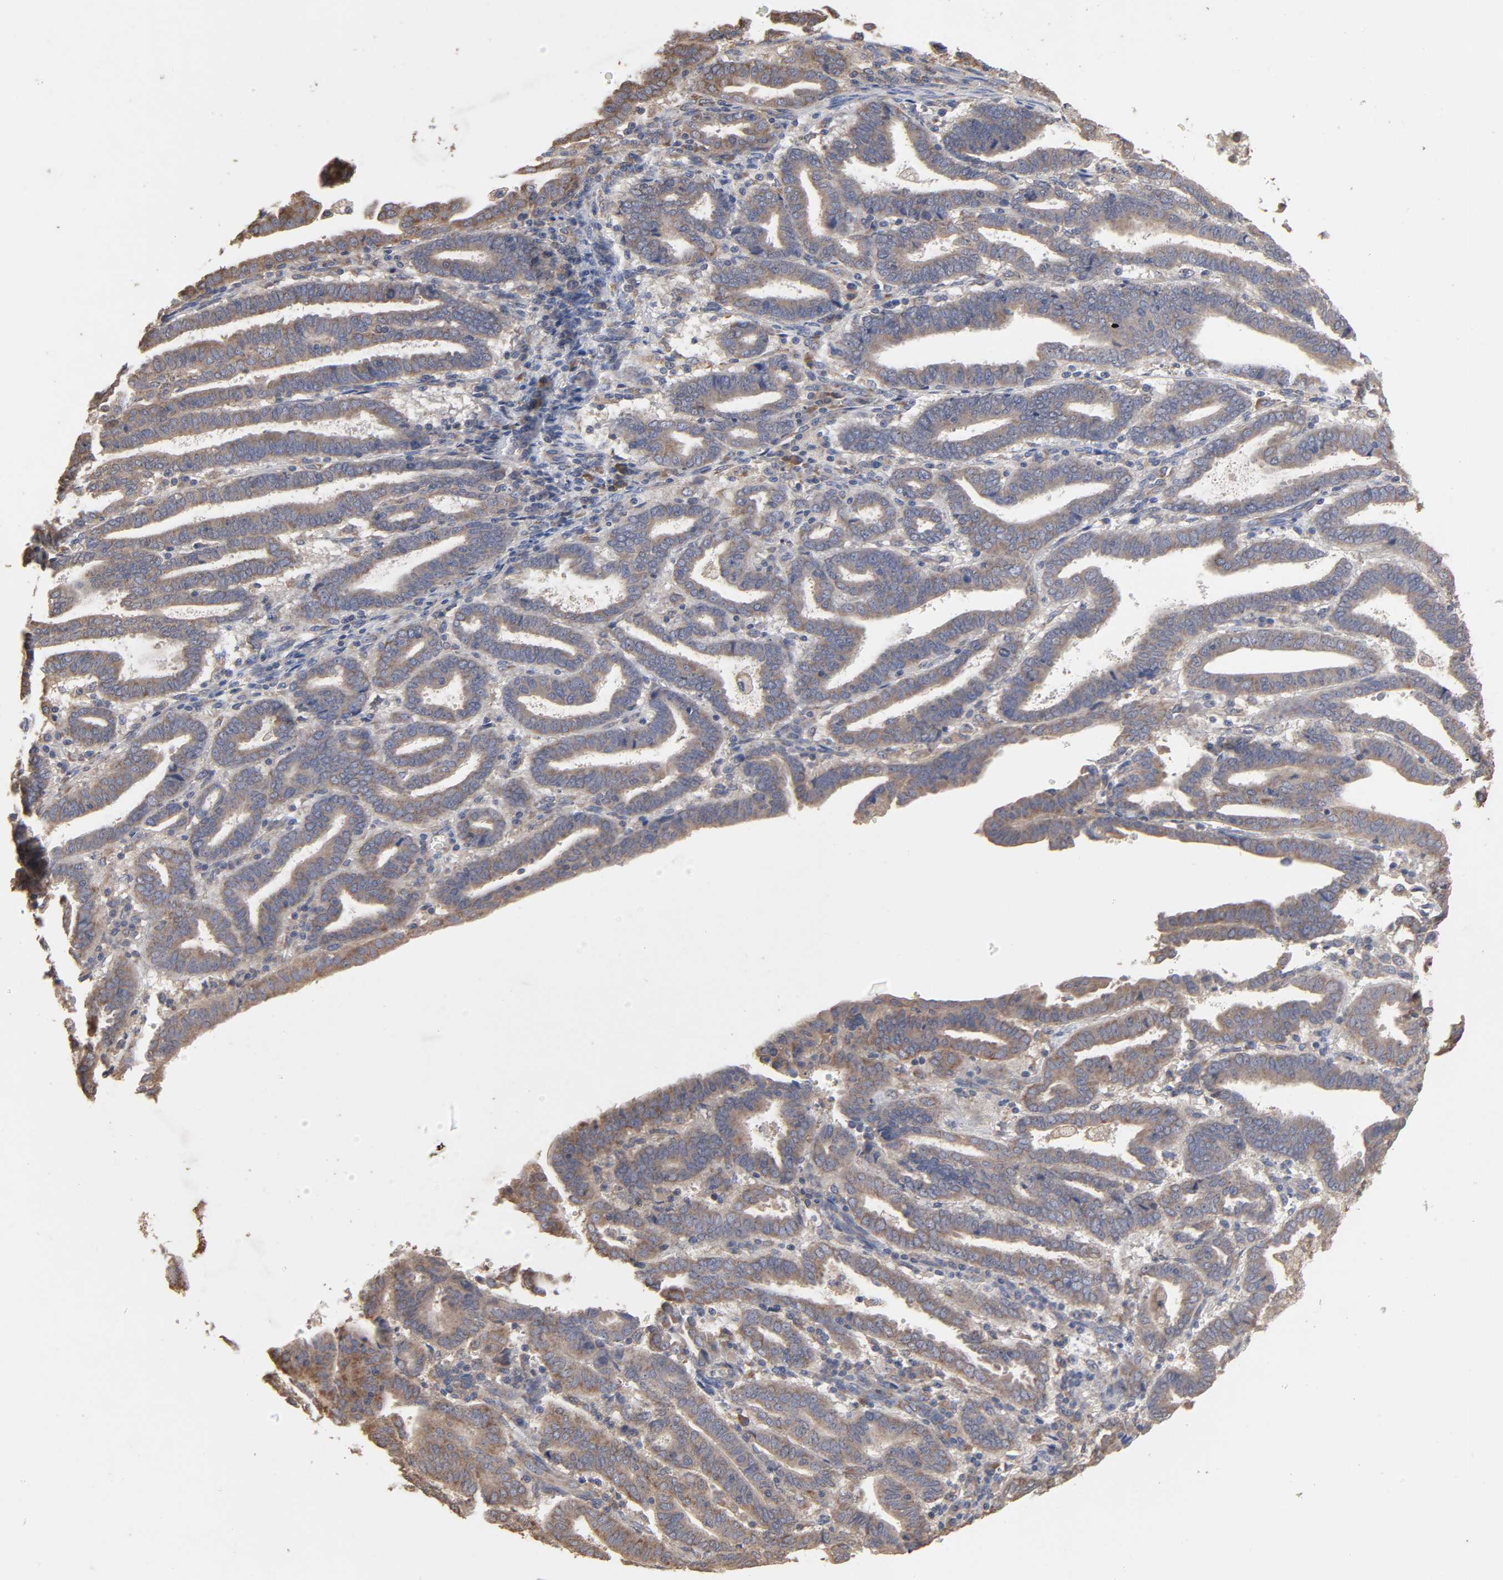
{"staining": {"intensity": "weak", "quantity": ">75%", "location": "cytoplasmic/membranous"}, "tissue": "endometrial cancer", "cell_type": "Tumor cells", "image_type": "cancer", "snomed": [{"axis": "morphology", "description": "Adenocarcinoma, NOS"}, {"axis": "topography", "description": "Uterus"}], "caption": "This histopathology image shows IHC staining of human endometrial cancer, with low weak cytoplasmic/membranous positivity in approximately >75% of tumor cells.", "gene": "EIF4G2", "patient": {"sex": "female", "age": 83}}